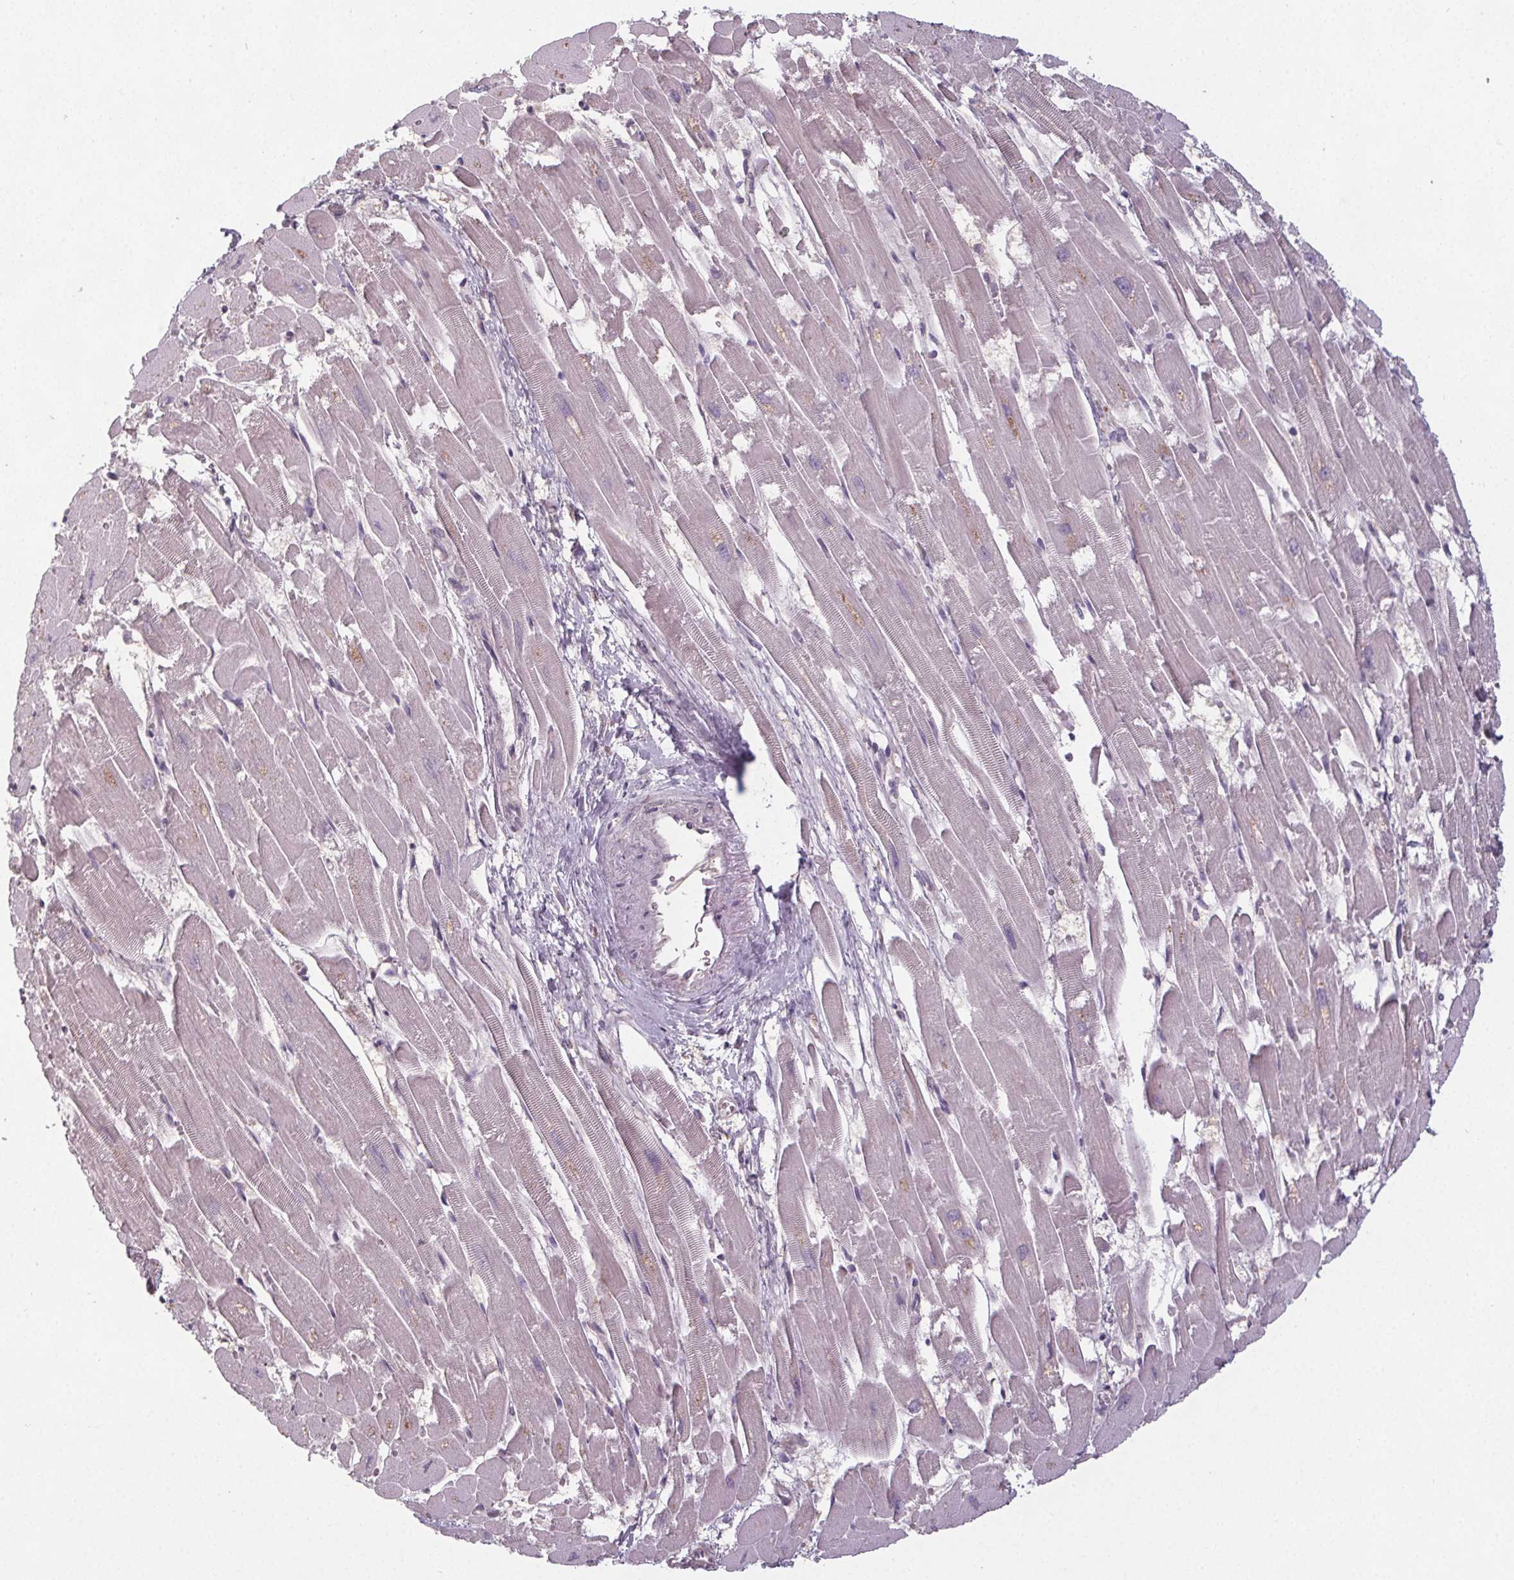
{"staining": {"intensity": "negative", "quantity": "none", "location": "none"}, "tissue": "heart muscle", "cell_type": "Cardiomyocytes", "image_type": "normal", "snomed": [{"axis": "morphology", "description": "Normal tissue, NOS"}, {"axis": "topography", "description": "Heart"}], "caption": "IHC micrograph of normal heart muscle stained for a protein (brown), which exhibits no positivity in cardiomyocytes.", "gene": "SLC26A2", "patient": {"sex": "female", "age": 52}}